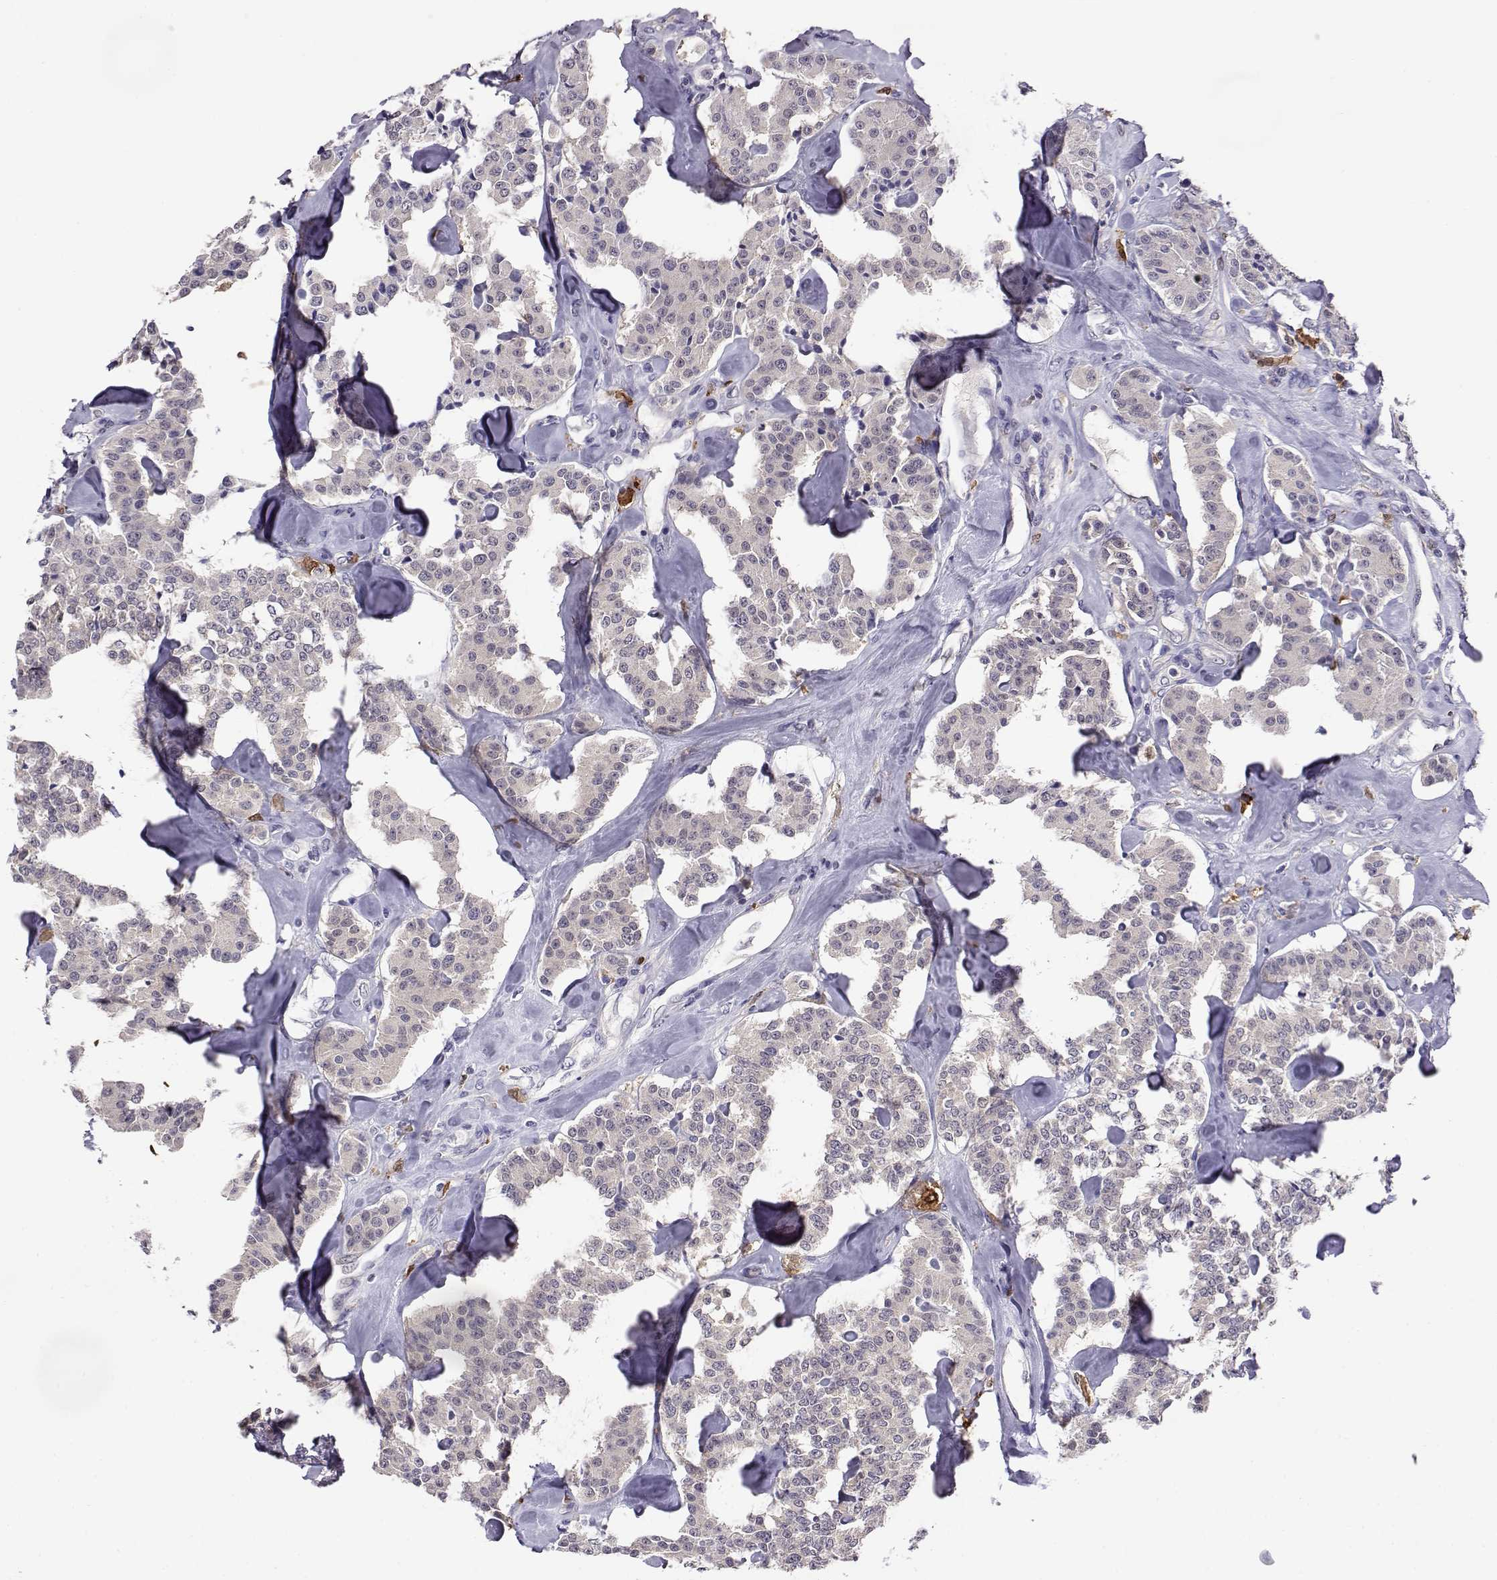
{"staining": {"intensity": "negative", "quantity": "none", "location": "none"}, "tissue": "carcinoid", "cell_type": "Tumor cells", "image_type": "cancer", "snomed": [{"axis": "morphology", "description": "Carcinoid, malignant, NOS"}, {"axis": "topography", "description": "Pancreas"}], "caption": "High power microscopy photomicrograph of an immunohistochemistry (IHC) histopathology image of carcinoid (malignant), revealing no significant staining in tumor cells.", "gene": "AKR1B1", "patient": {"sex": "male", "age": 41}}